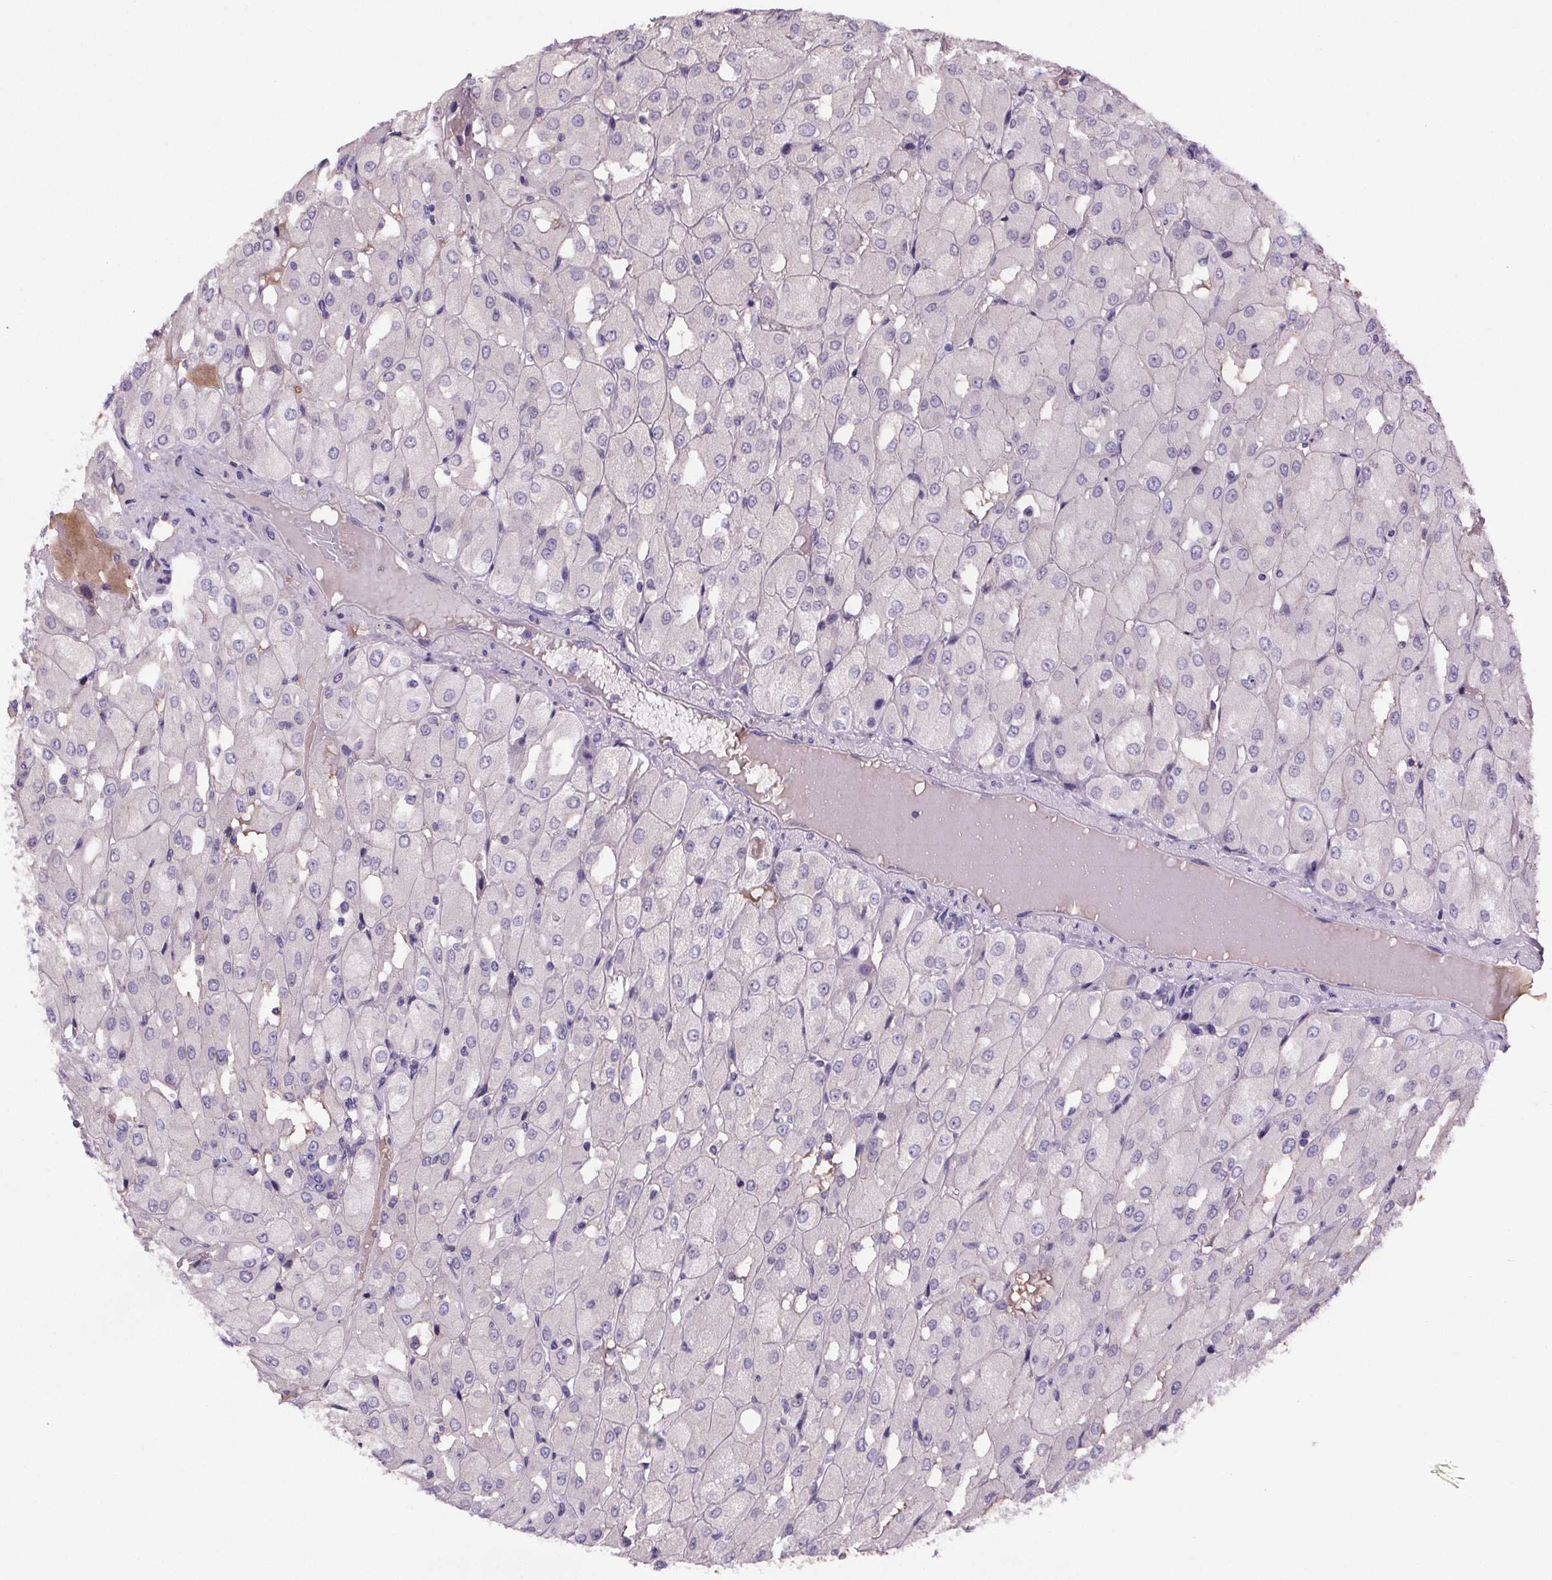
{"staining": {"intensity": "negative", "quantity": "none", "location": "none"}, "tissue": "renal cancer", "cell_type": "Tumor cells", "image_type": "cancer", "snomed": [{"axis": "morphology", "description": "Adenocarcinoma, NOS"}, {"axis": "topography", "description": "Kidney"}], "caption": "Protein analysis of renal cancer (adenocarcinoma) shows no significant staining in tumor cells.", "gene": "CUBN", "patient": {"sex": "male", "age": 72}}